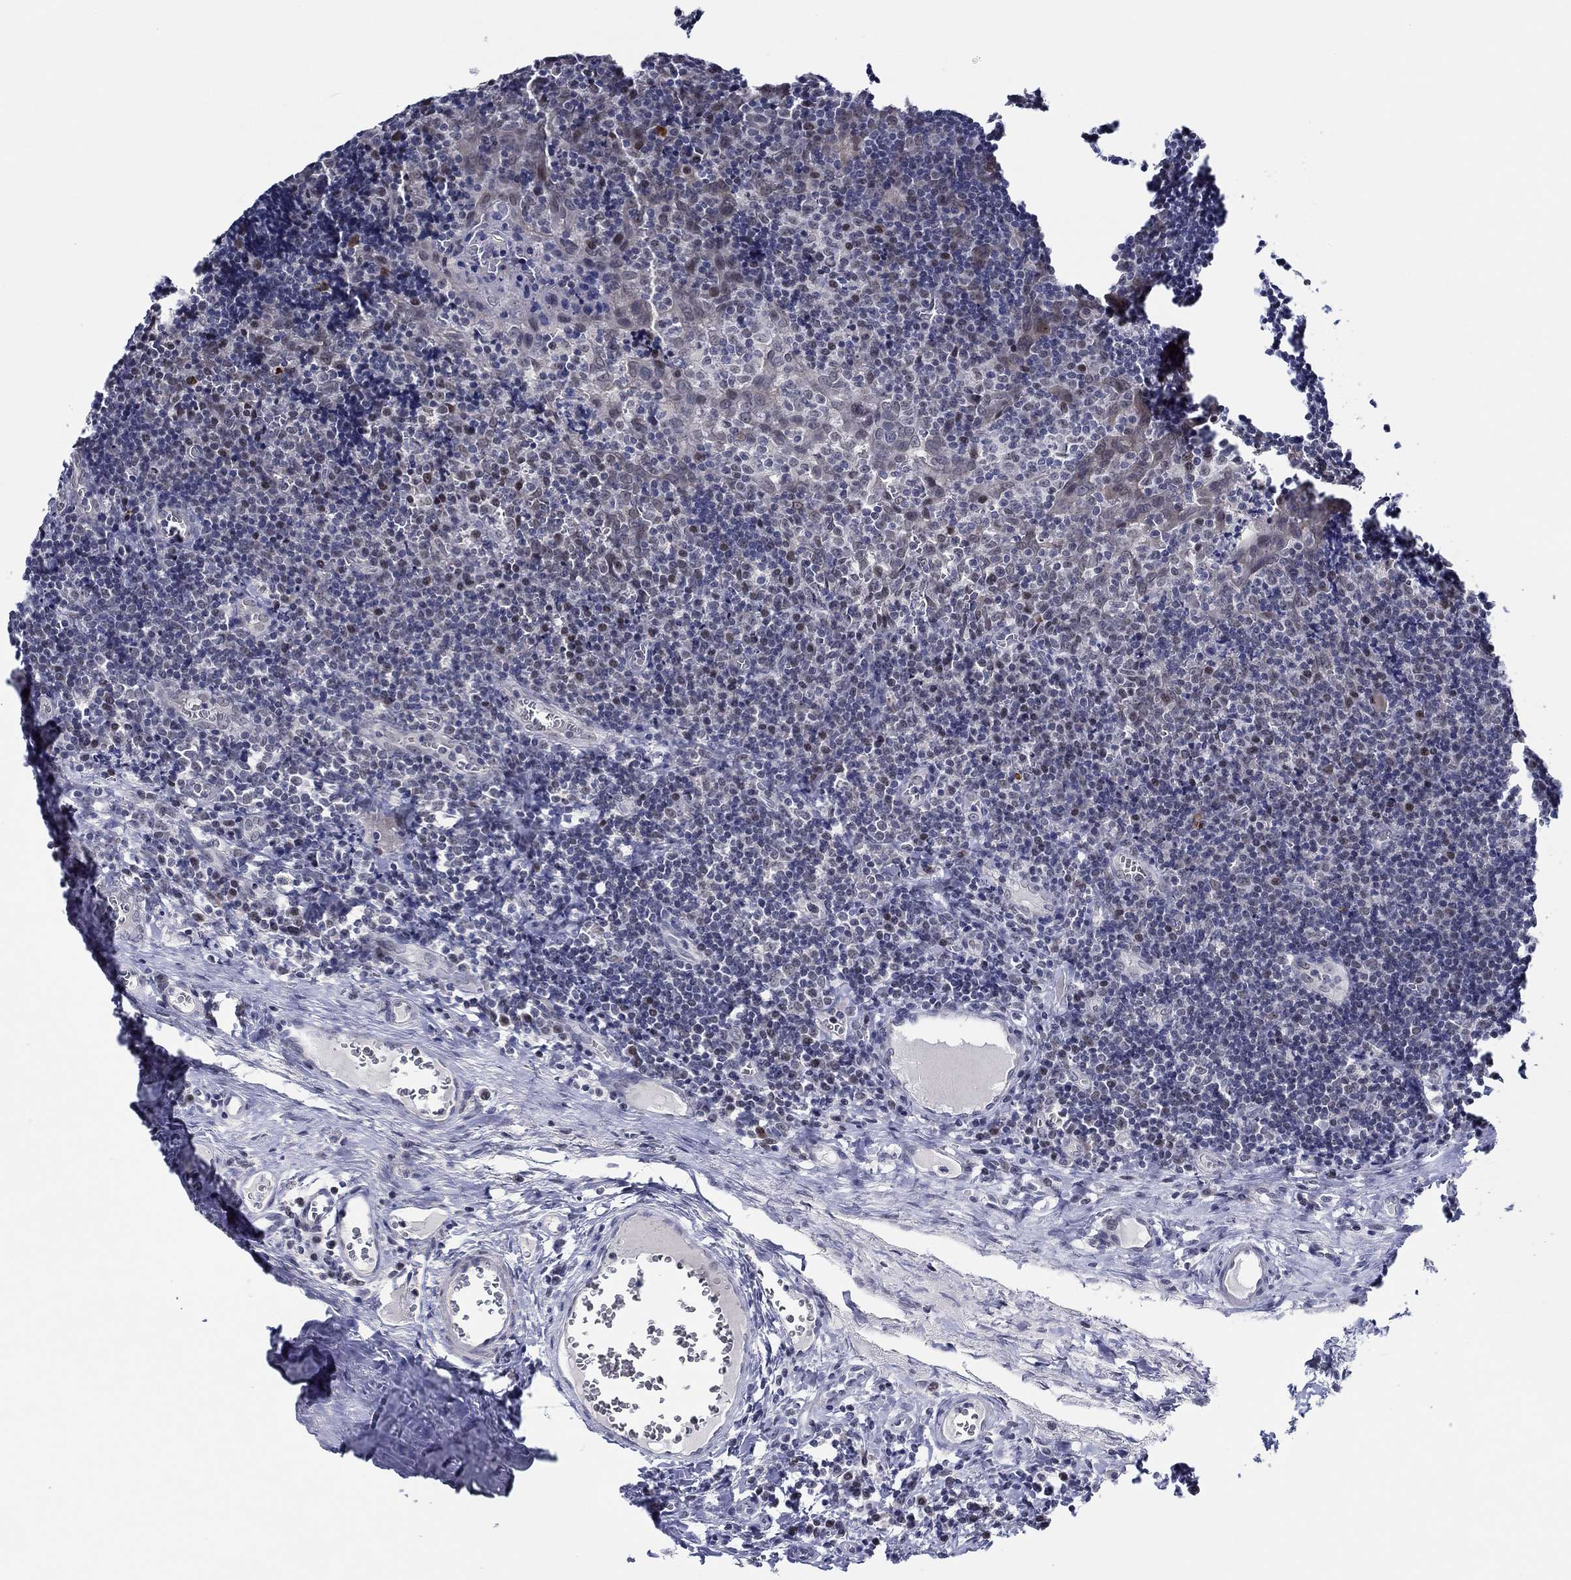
{"staining": {"intensity": "negative", "quantity": "none", "location": "none"}, "tissue": "tonsil", "cell_type": "Germinal center cells", "image_type": "normal", "snomed": [{"axis": "morphology", "description": "Normal tissue, NOS"}, {"axis": "morphology", "description": "Inflammation, NOS"}, {"axis": "topography", "description": "Tonsil"}], "caption": "Micrograph shows no protein expression in germinal center cells of normal tonsil. (DAB IHC, high magnification).", "gene": "SLC34A1", "patient": {"sex": "female", "age": 31}}